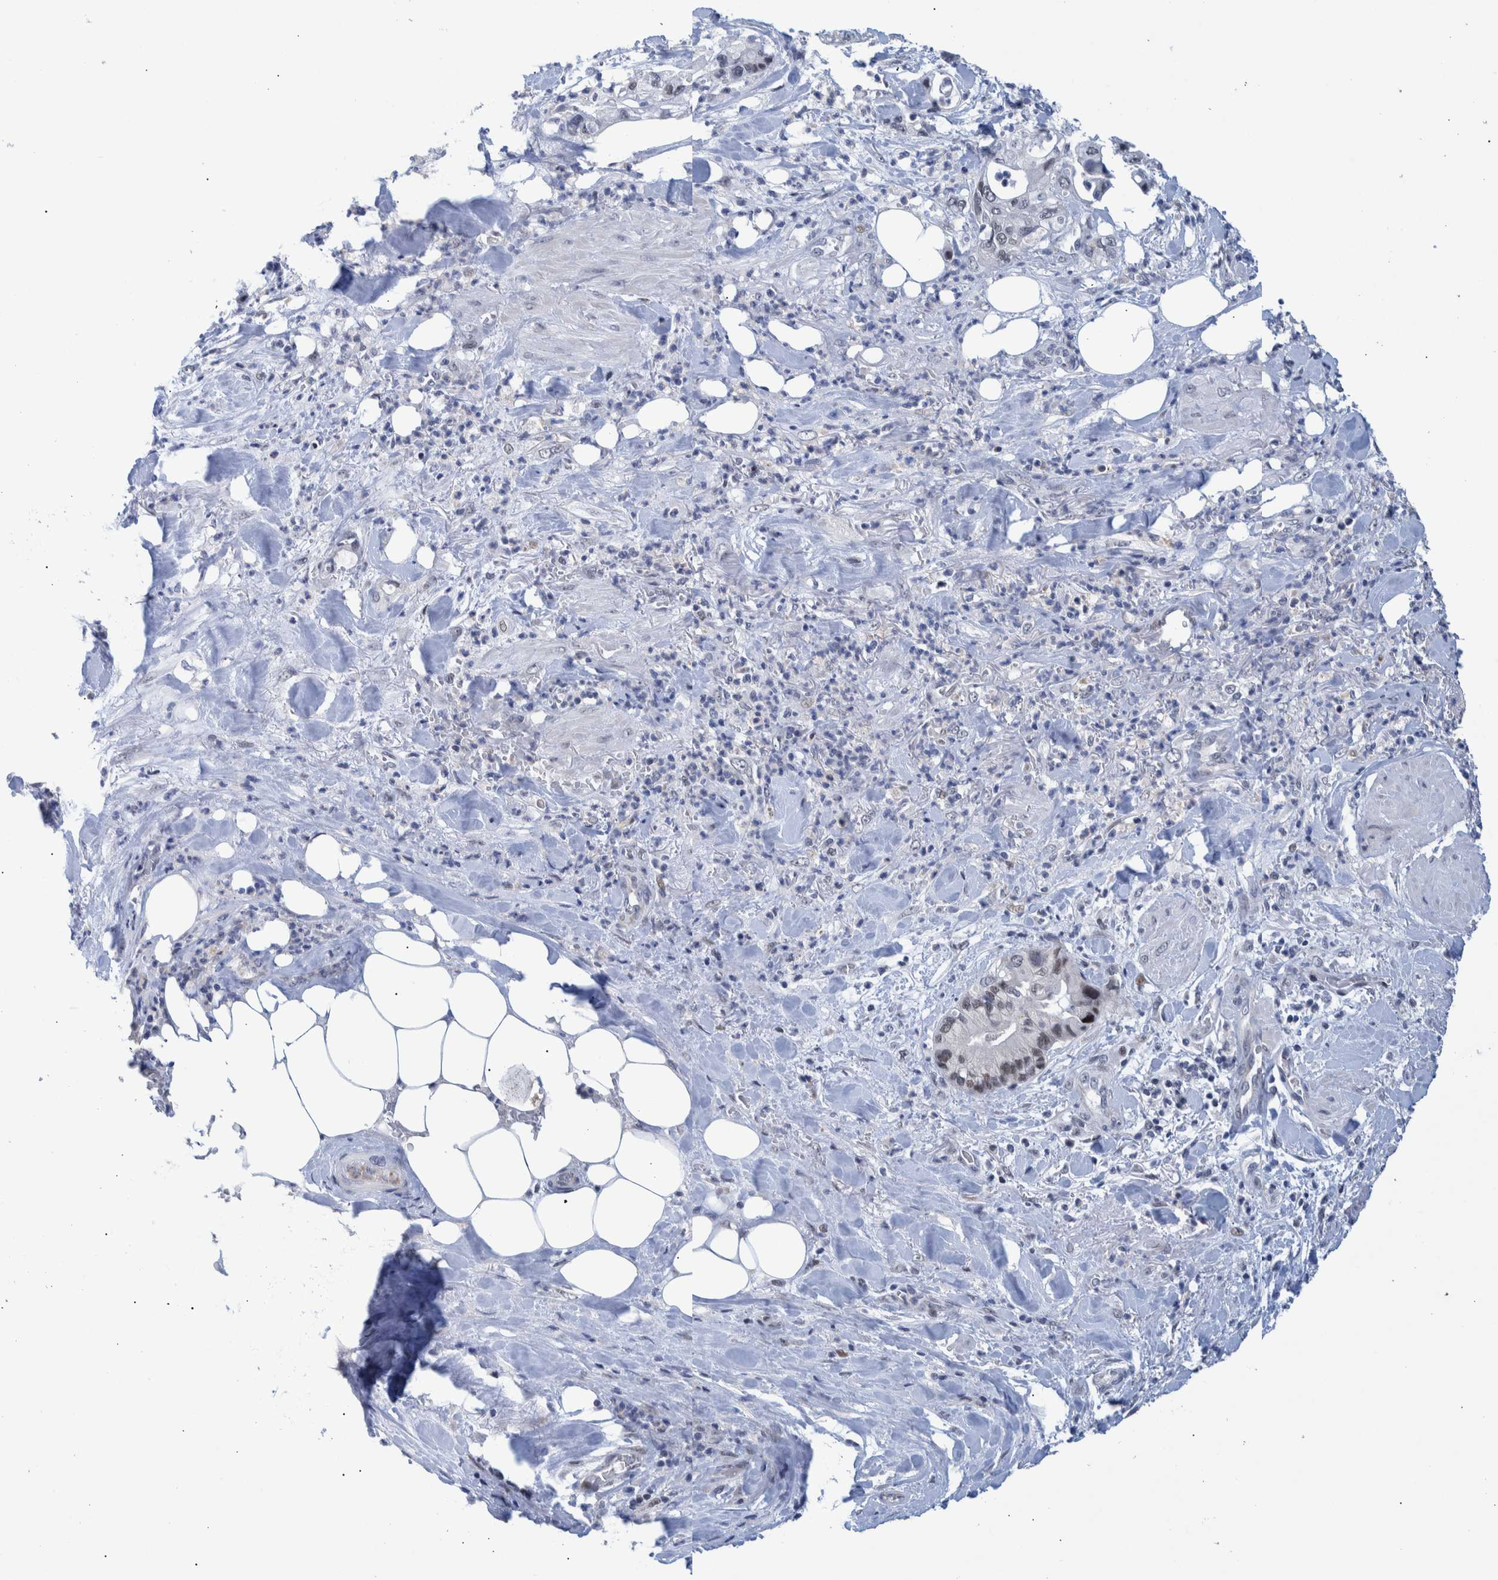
{"staining": {"intensity": "negative", "quantity": "none", "location": "none"}, "tissue": "pancreatic cancer", "cell_type": "Tumor cells", "image_type": "cancer", "snomed": [{"axis": "morphology", "description": "Adenocarcinoma, NOS"}, {"axis": "topography", "description": "Pancreas"}], "caption": "Pancreatic adenocarcinoma was stained to show a protein in brown. There is no significant staining in tumor cells.", "gene": "ESRP1", "patient": {"sex": "male", "age": 70}}